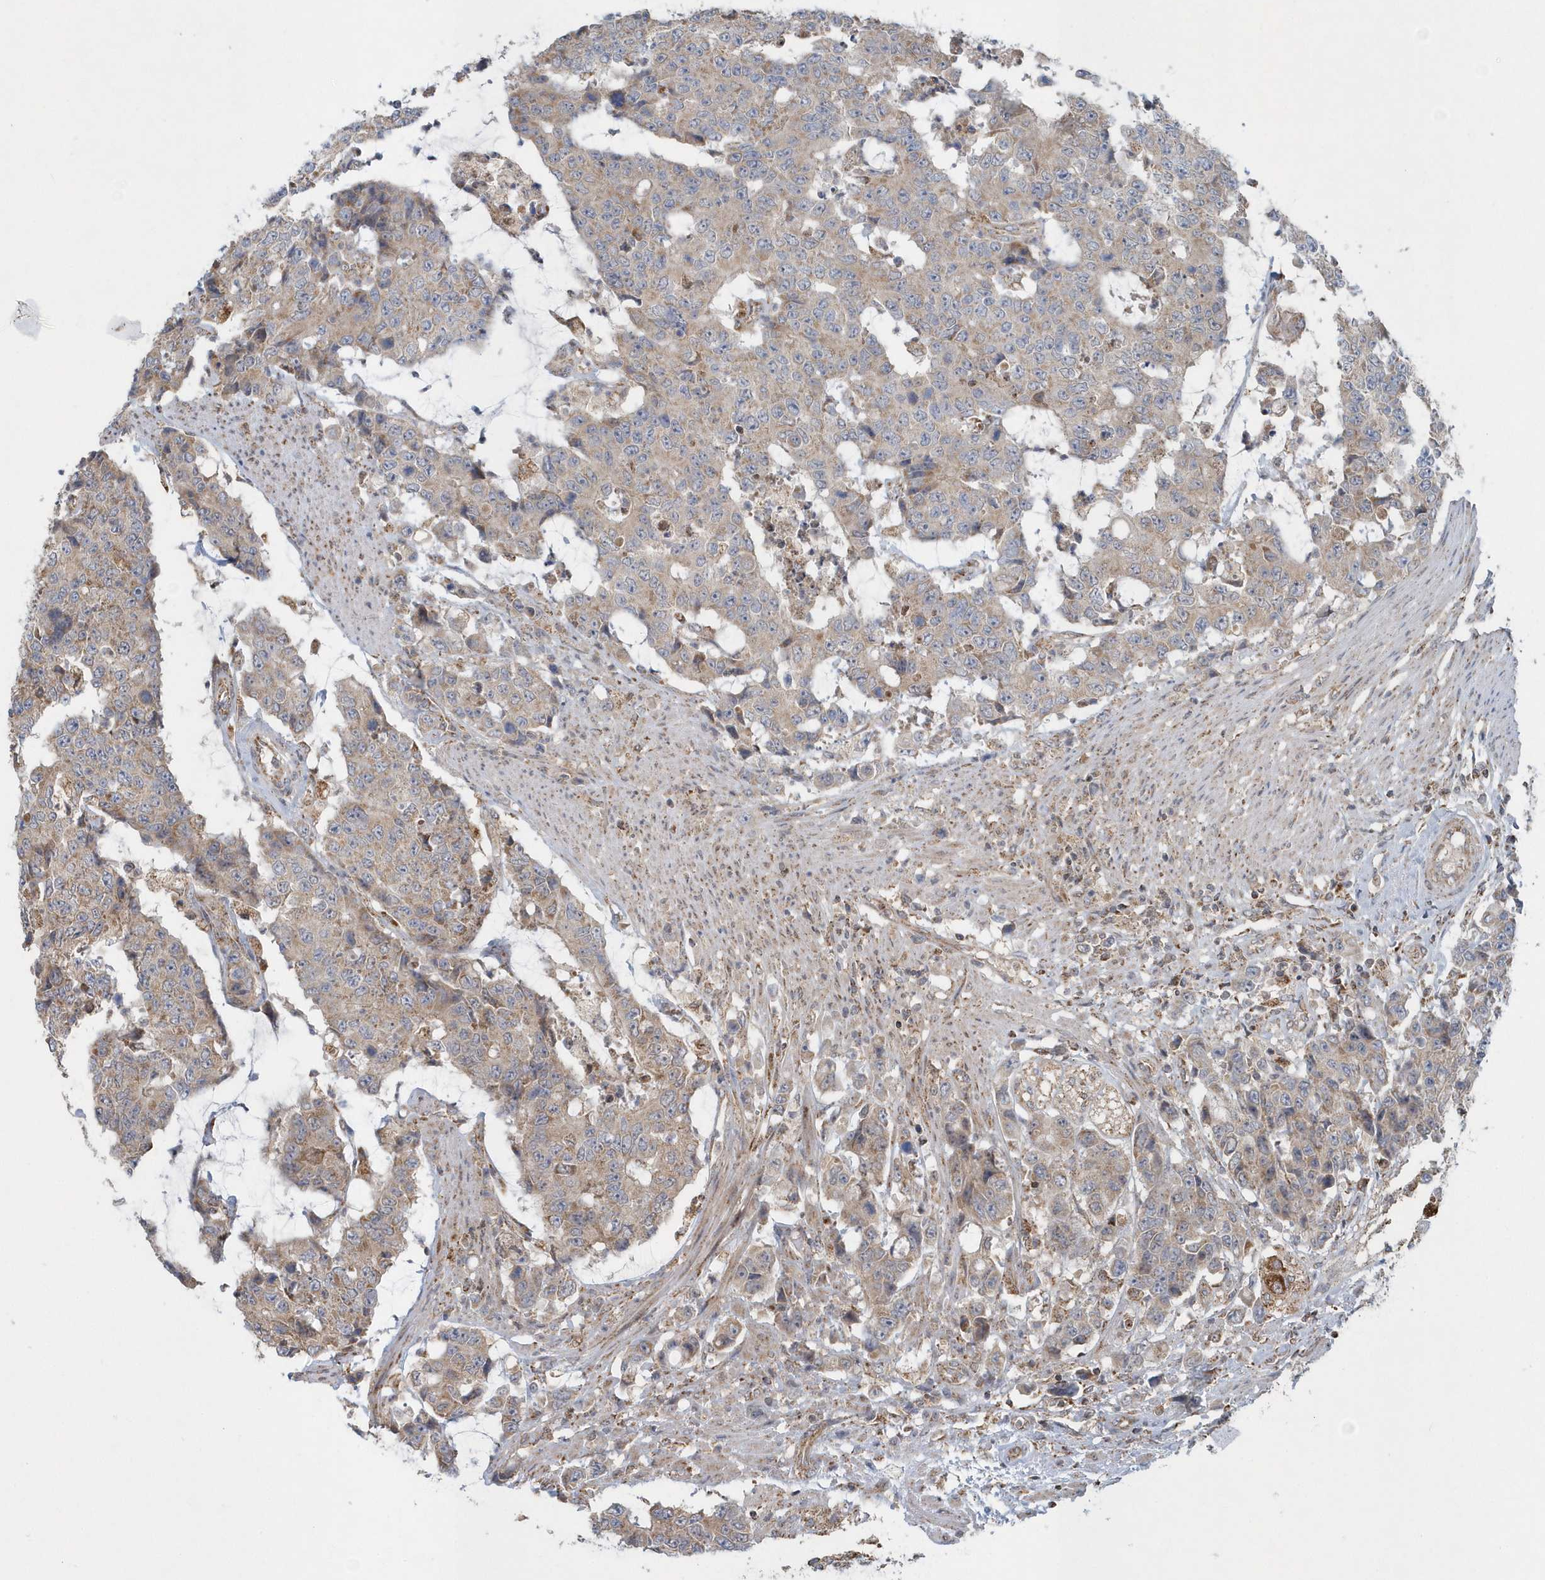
{"staining": {"intensity": "weak", "quantity": ">75%", "location": "cytoplasmic/membranous"}, "tissue": "colorectal cancer", "cell_type": "Tumor cells", "image_type": "cancer", "snomed": [{"axis": "morphology", "description": "Adenocarcinoma, NOS"}, {"axis": "topography", "description": "Colon"}], "caption": "Immunohistochemistry (IHC) image of neoplastic tissue: colorectal adenocarcinoma stained using immunohistochemistry (IHC) exhibits low levels of weak protein expression localized specifically in the cytoplasmic/membranous of tumor cells, appearing as a cytoplasmic/membranous brown color.", "gene": "PPP1R7", "patient": {"sex": "female", "age": 86}}